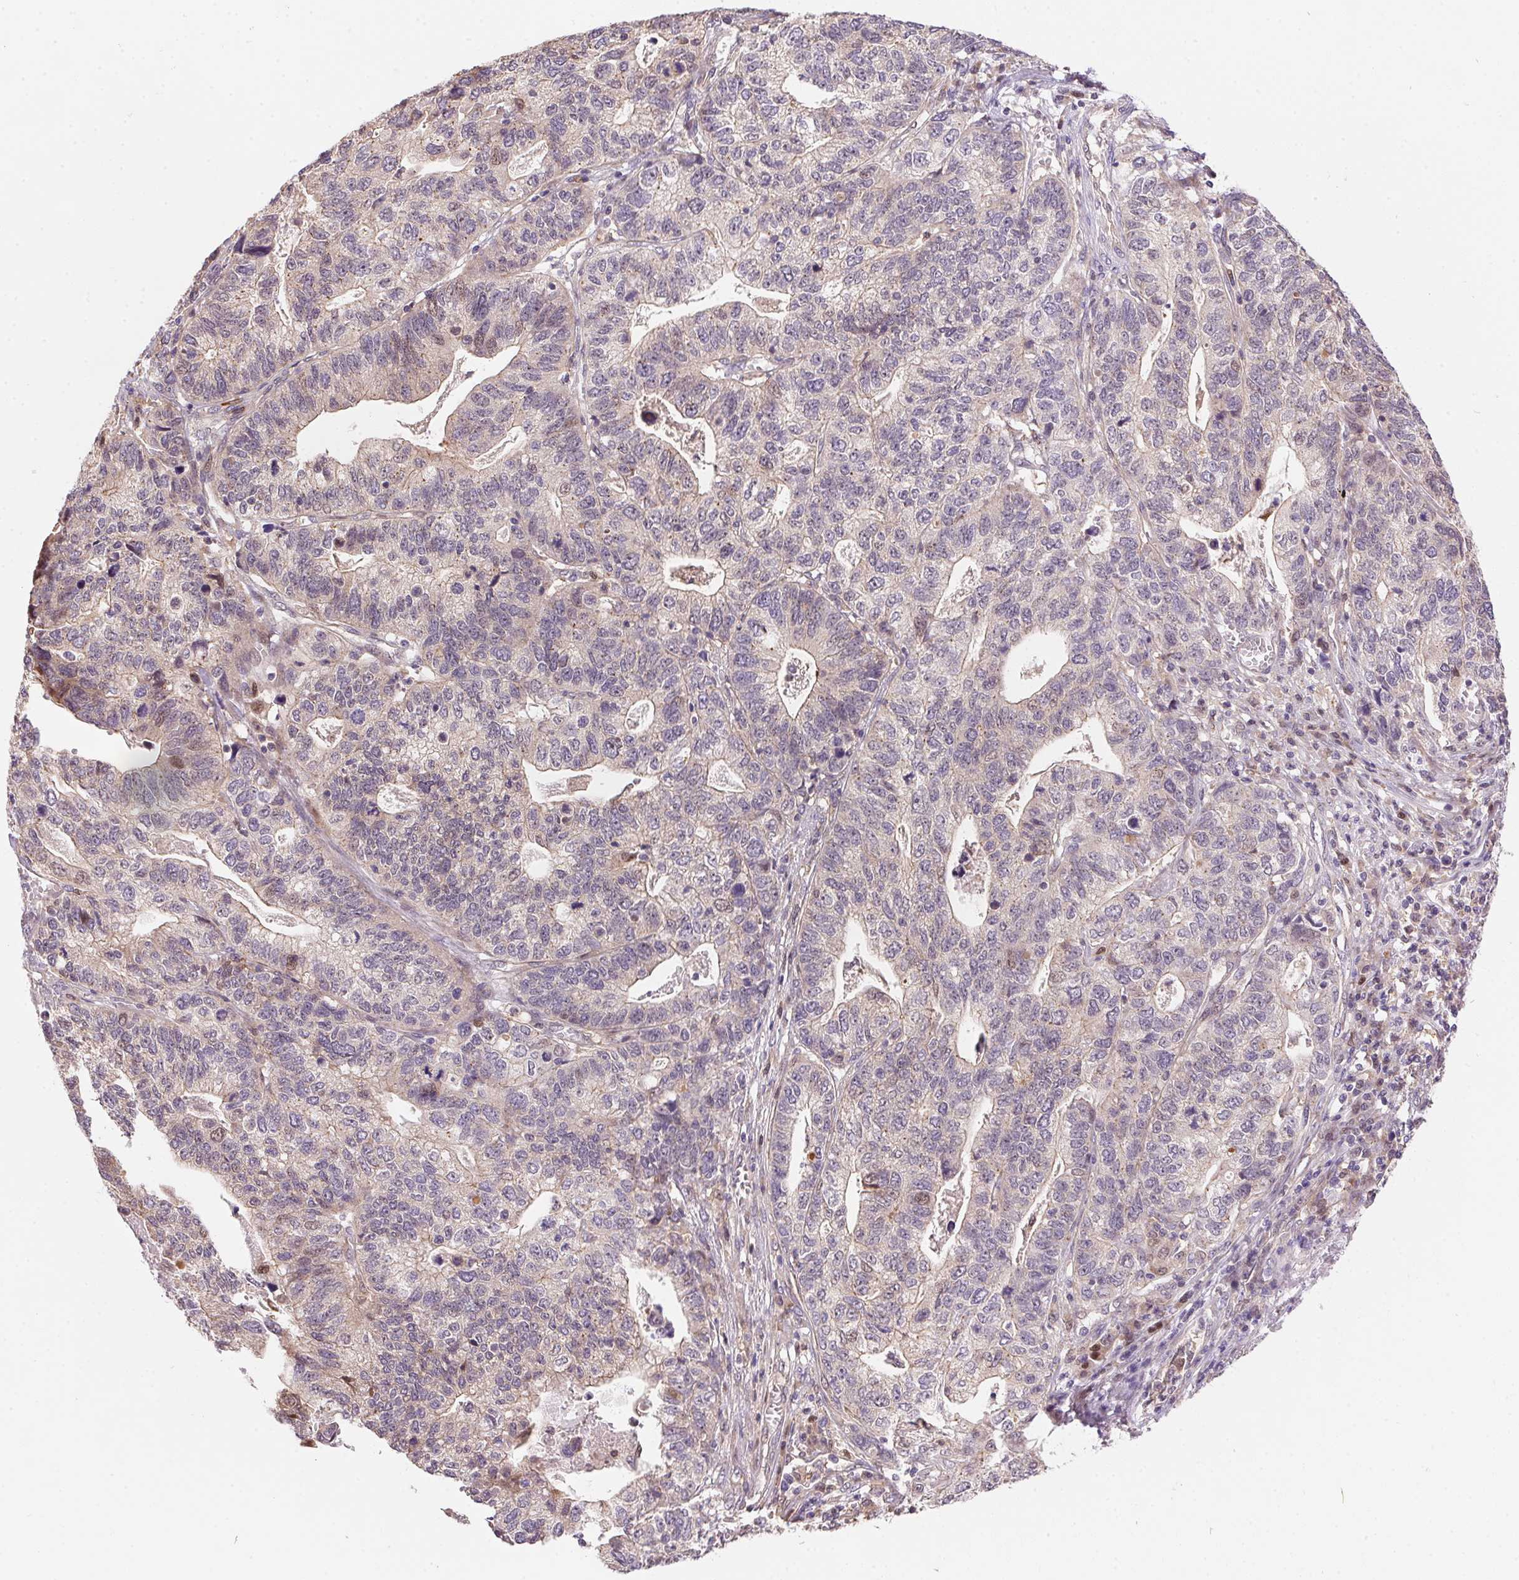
{"staining": {"intensity": "negative", "quantity": "none", "location": "none"}, "tissue": "stomach cancer", "cell_type": "Tumor cells", "image_type": "cancer", "snomed": [{"axis": "morphology", "description": "Adenocarcinoma, NOS"}, {"axis": "topography", "description": "Stomach, upper"}], "caption": "Immunohistochemistry (IHC) histopathology image of neoplastic tissue: human stomach cancer (adenocarcinoma) stained with DAB demonstrates no significant protein positivity in tumor cells.", "gene": "NUDT16", "patient": {"sex": "female", "age": 67}}